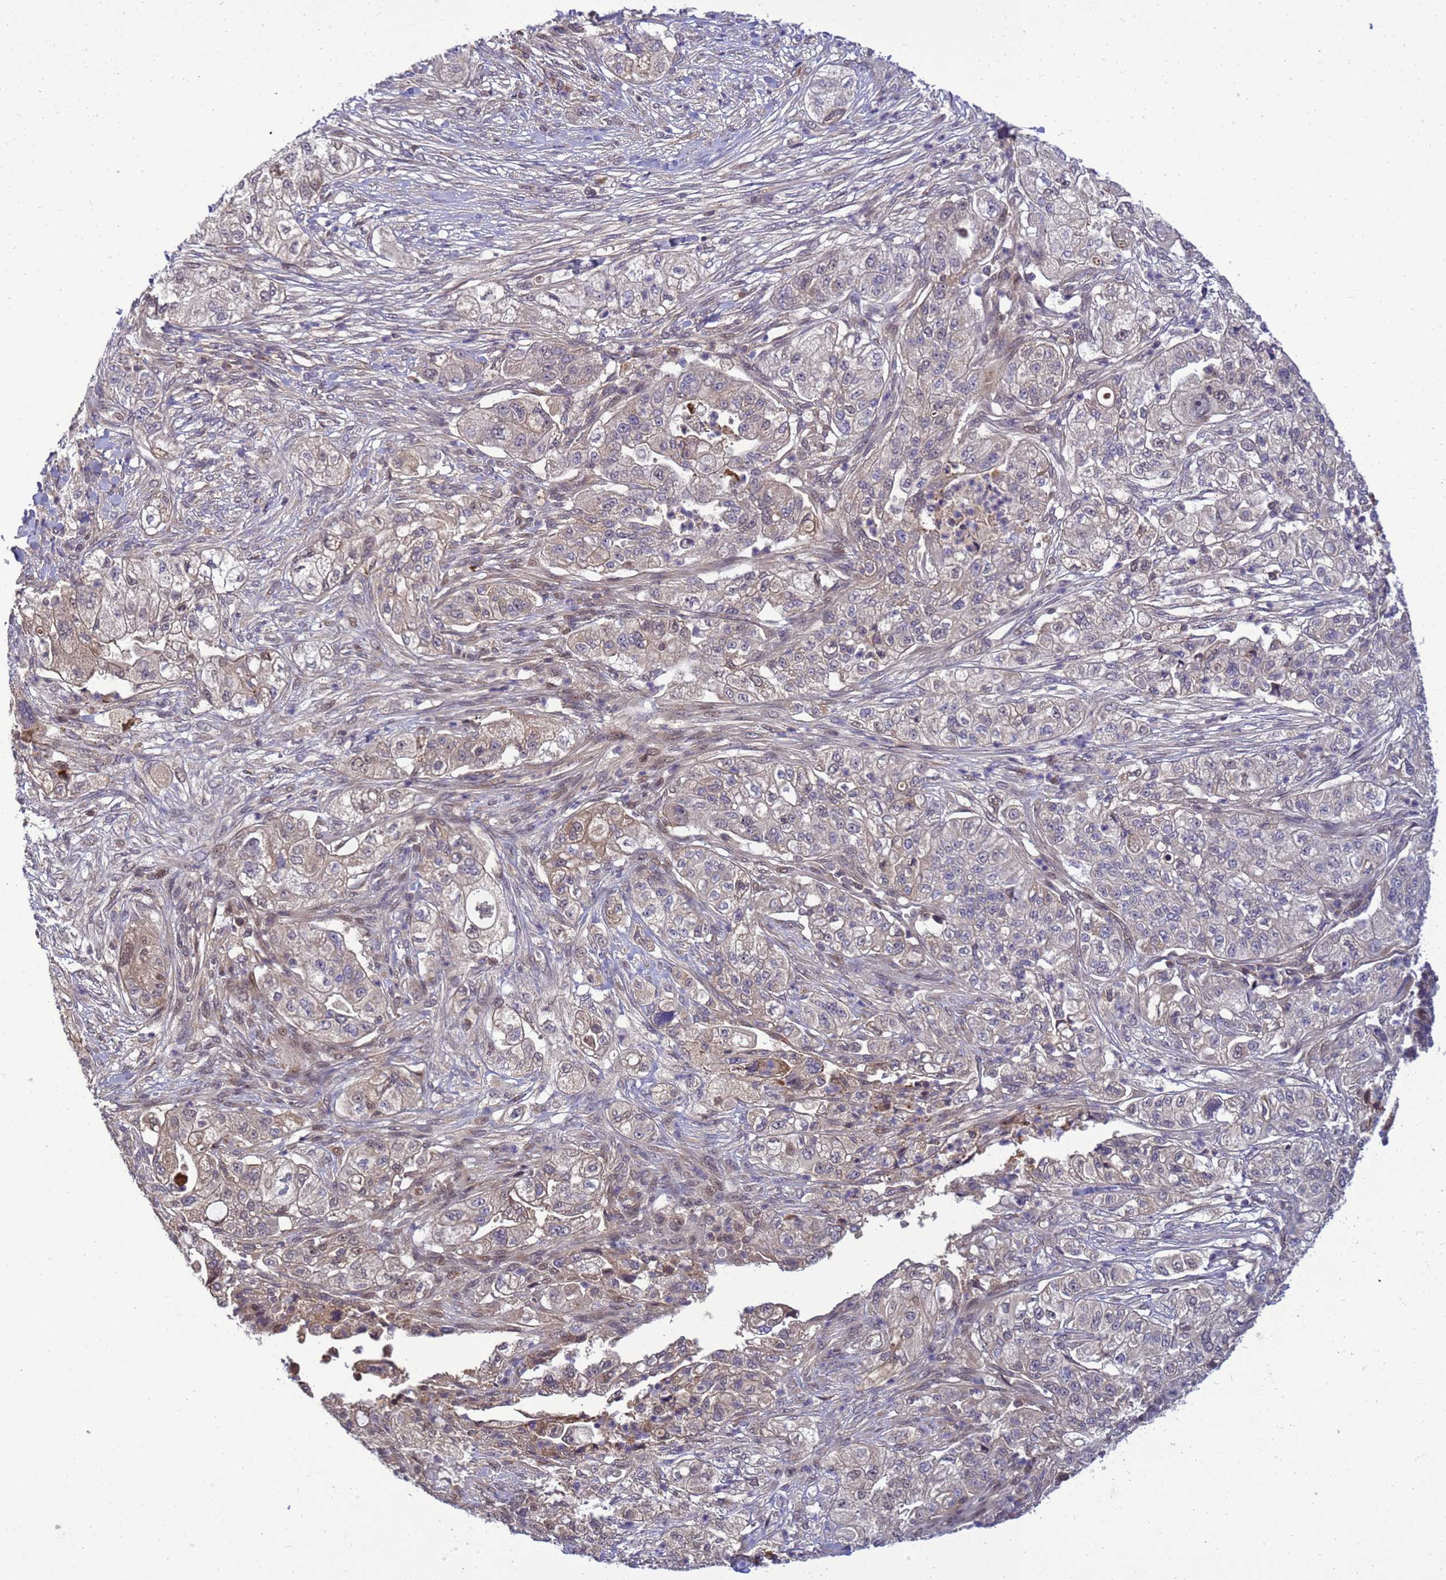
{"staining": {"intensity": "weak", "quantity": "<25%", "location": "cytoplasmic/membranous"}, "tissue": "pancreatic cancer", "cell_type": "Tumor cells", "image_type": "cancer", "snomed": [{"axis": "morphology", "description": "Adenocarcinoma, NOS"}, {"axis": "topography", "description": "Pancreas"}], "caption": "Immunohistochemistry (IHC) image of pancreatic cancer (adenocarcinoma) stained for a protein (brown), which shows no positivity in tumor cells. (DAB IHC with hematoxylin counter stain).", "gene": "TMEM74B", "patient": {"sex": "female", "age": 78}}